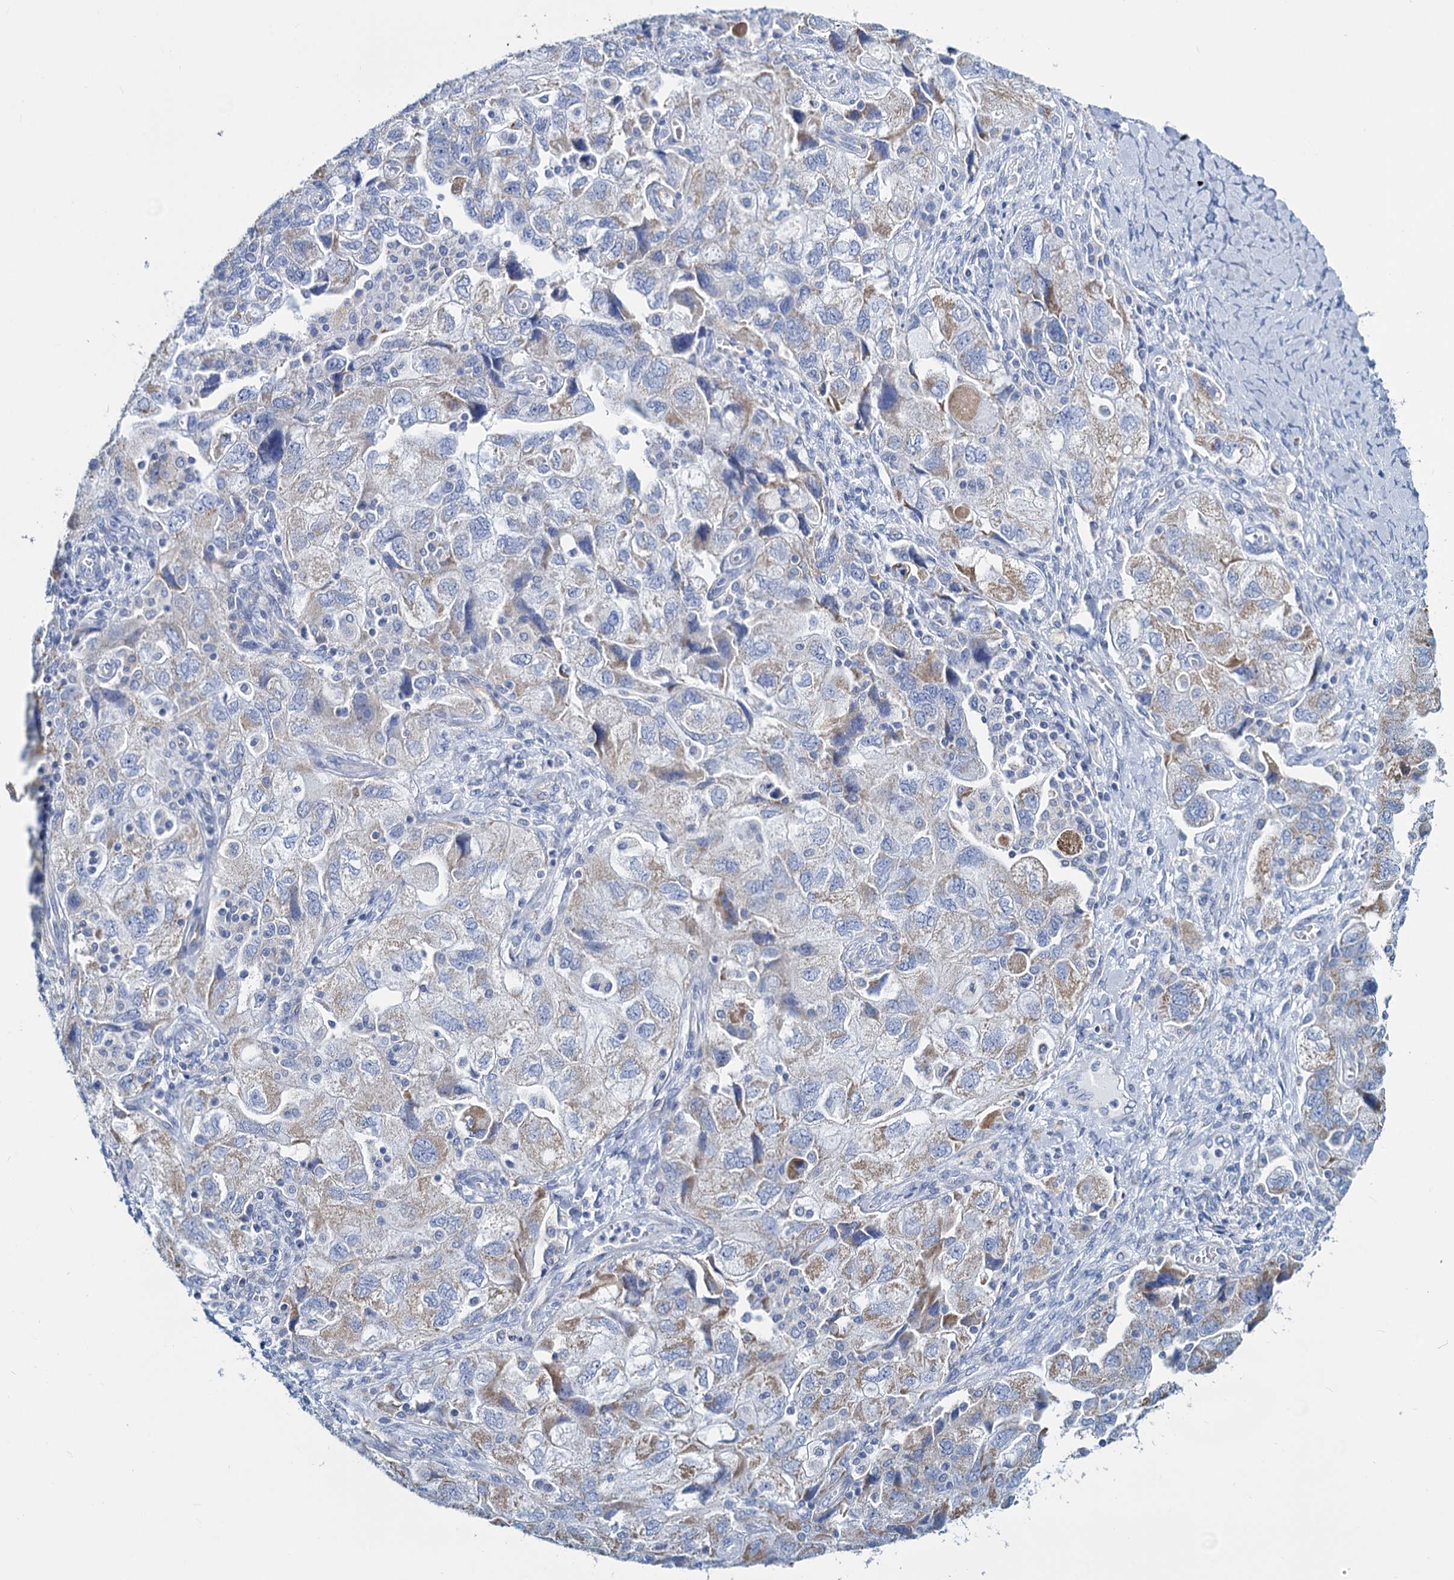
{"staining": {"intensity": "moderate", "quantity": "<25%", "location": "cytoplasmic/membranous"}, "tissue": "ovarian cancer", "cell_type": "Tumor cells", "image_type": "cancer", "snomed": [{"axis": "morphology", "description": "Carcinoma, NOS"}, {"axis": "morphology", "description": "Cystadenocarcinoma, serous, NOS"}, {"axis": "topography", "description": "Ovary"}], "caption": "IHC of ovarian serous cystadenocarcinoma demonstrates low levels of moderate cytoplasmic/membranous expression in approximately <25% of tumor cells.", "gene": "SLC1A3", "patient": {"sex": "female", "age": 69}}